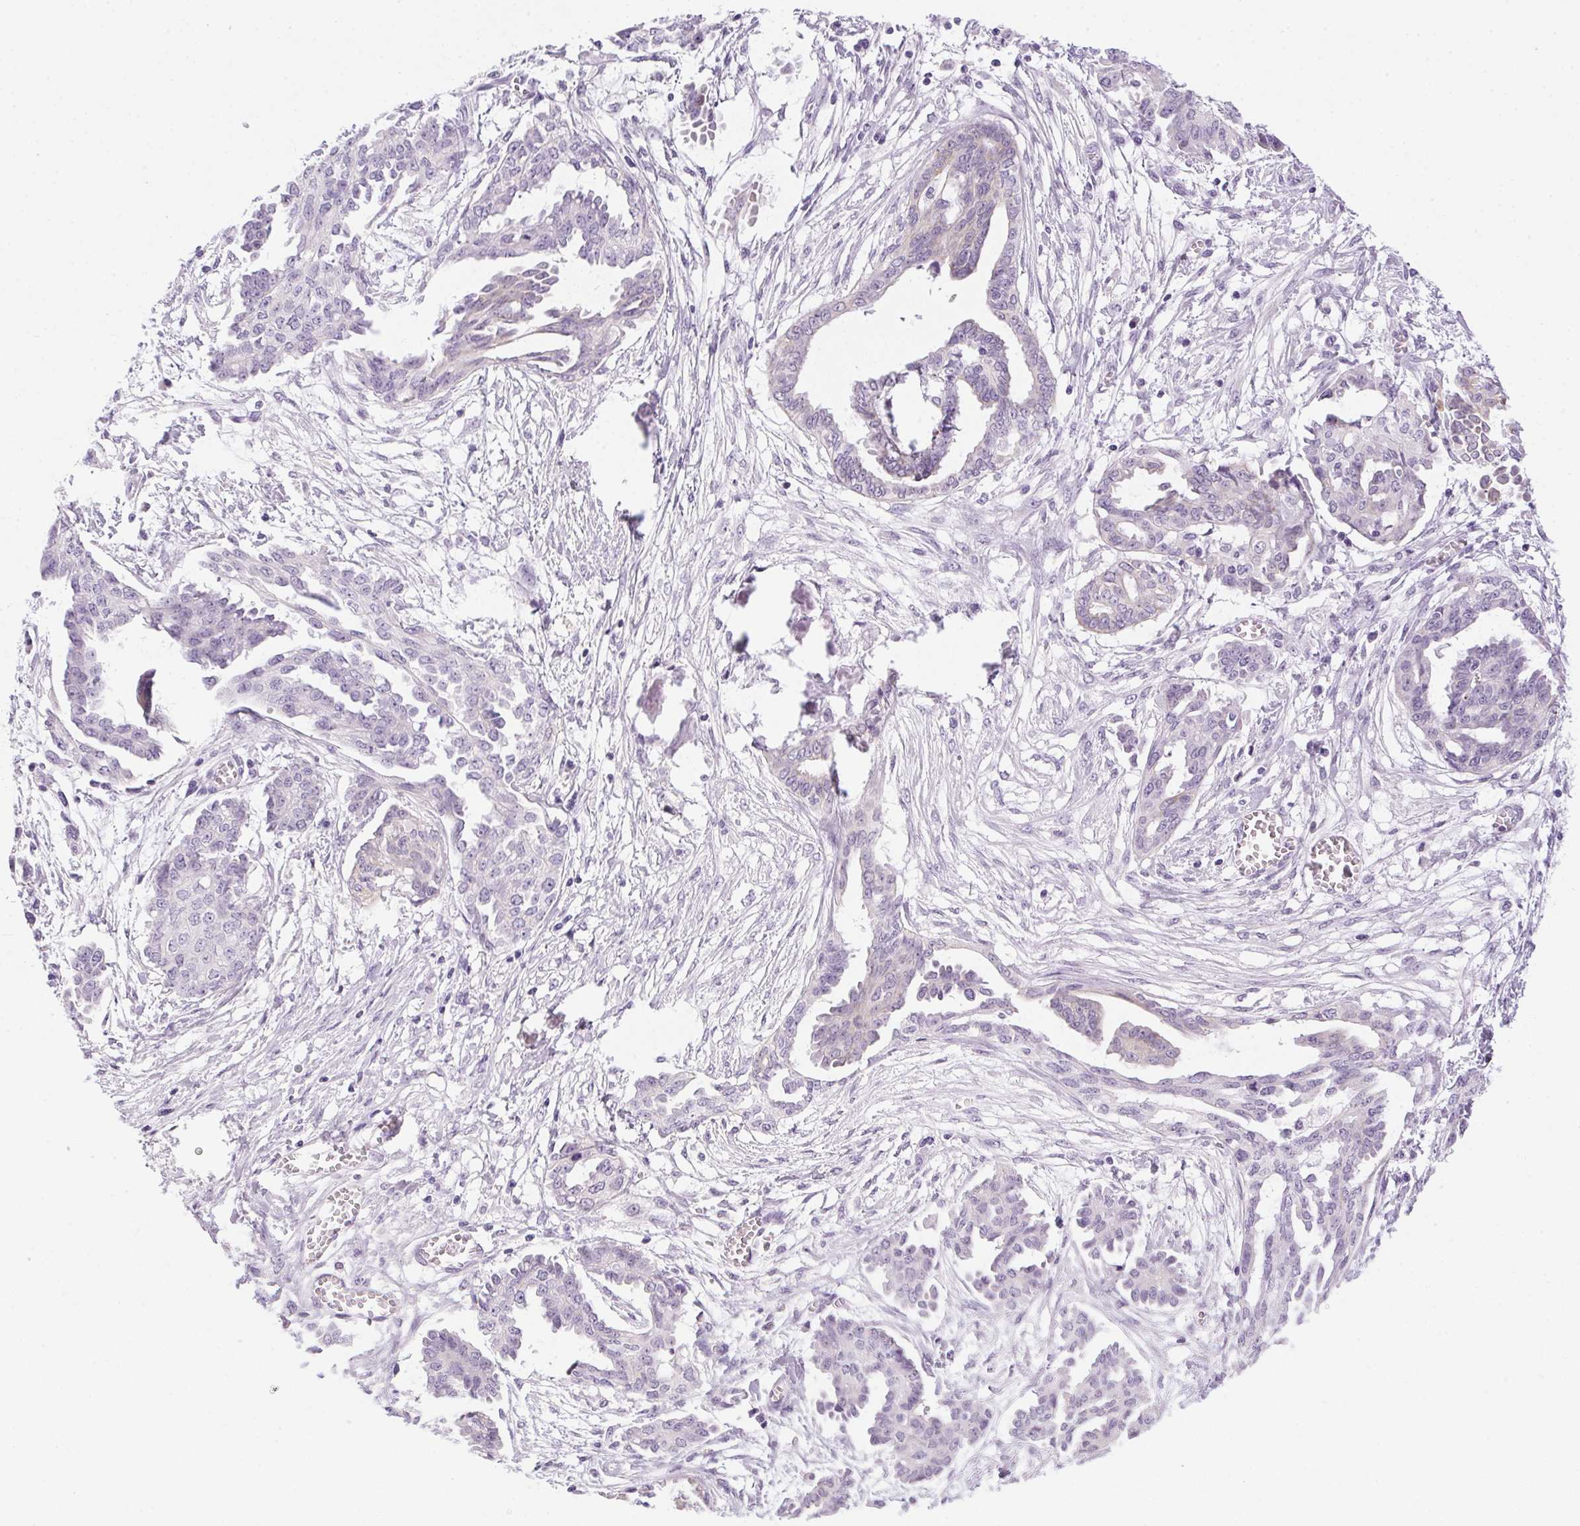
{"staining": {"intensity": "negative", "quantity": "none", "location": "none"}, "tissue": "ovarian cancer", "cell_type": "Tumor cells", "image_type": "cancer", "snomed": [{"axis": "morphology", "description": "Cystadenocarcinoma, serous, NOS"}, {"axis": "topography", "description": "Ovary"}], "caption": "The IHC image has no significant expression in tumor cells of ovarian cancer tissue.", "gene": "POPDC2", "patient": {"sex": "female", "age": 71}}